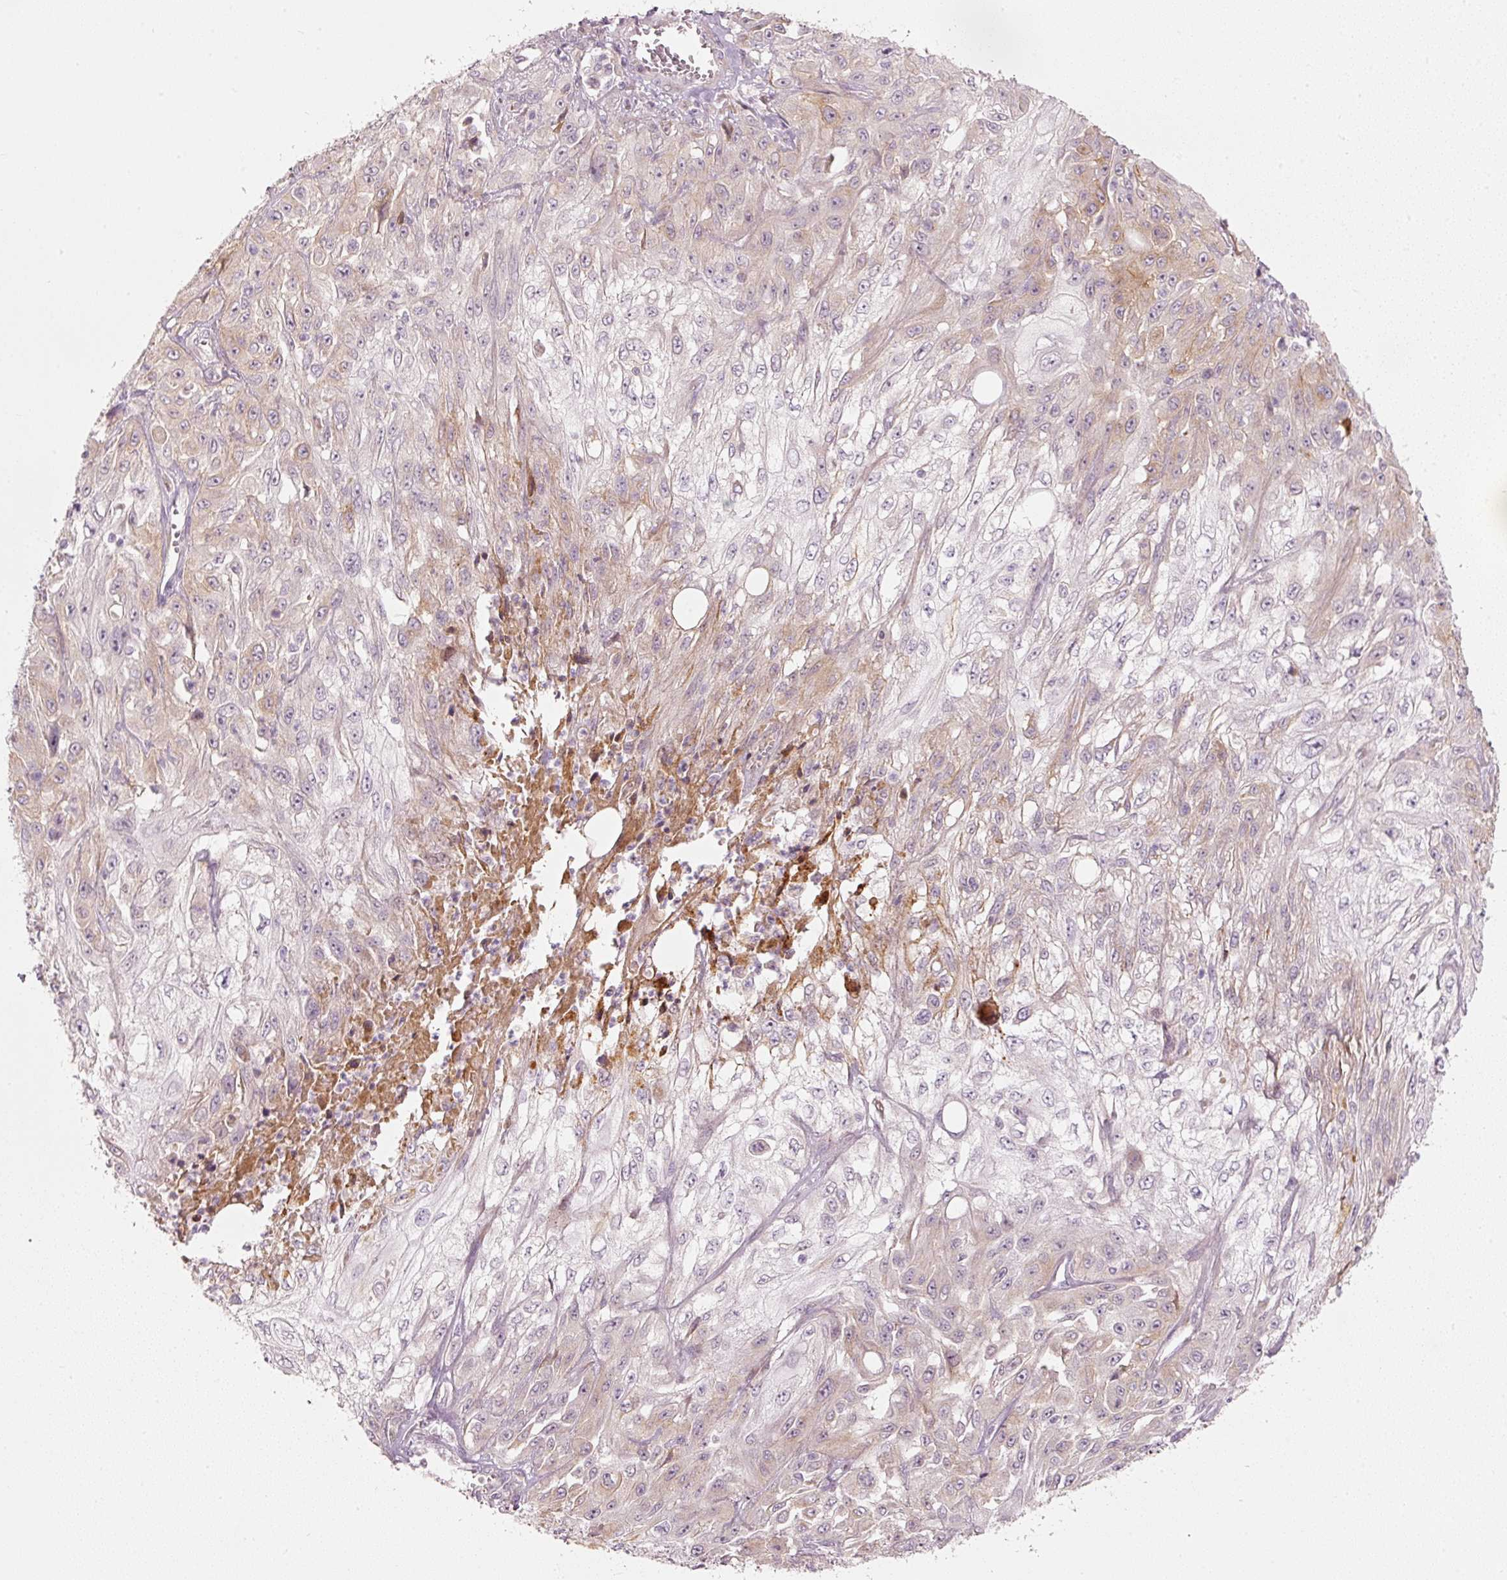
{"staining": {"intensity": "weak", "quantity": "25%-75%", "location": "cytoplasmic/membranous"}, "tissue": "skin cancer", "cell_type": "Tumor cells", "image_type": "cancer", "snomed": [{"axis": "morphology", "description": "Squamous cell carcinoma, NOS"}, {"axis": "morphology", "description": "Squamous cell carcinoma, metastatic, NOS"}, {"axis": "topography", "description": "Skin"}, {"axis": "topography", "description": "Lymph node"}], "caption": "Human skin cancer (metastatic squamous cell carcinoma) stained with a brown dye displays weak cytoplasmic/membranous positive positivity in about 25%-75% of tumor cells.", "gene": "SLC20A1", "patient": {"sex": "male", "age": 75}}